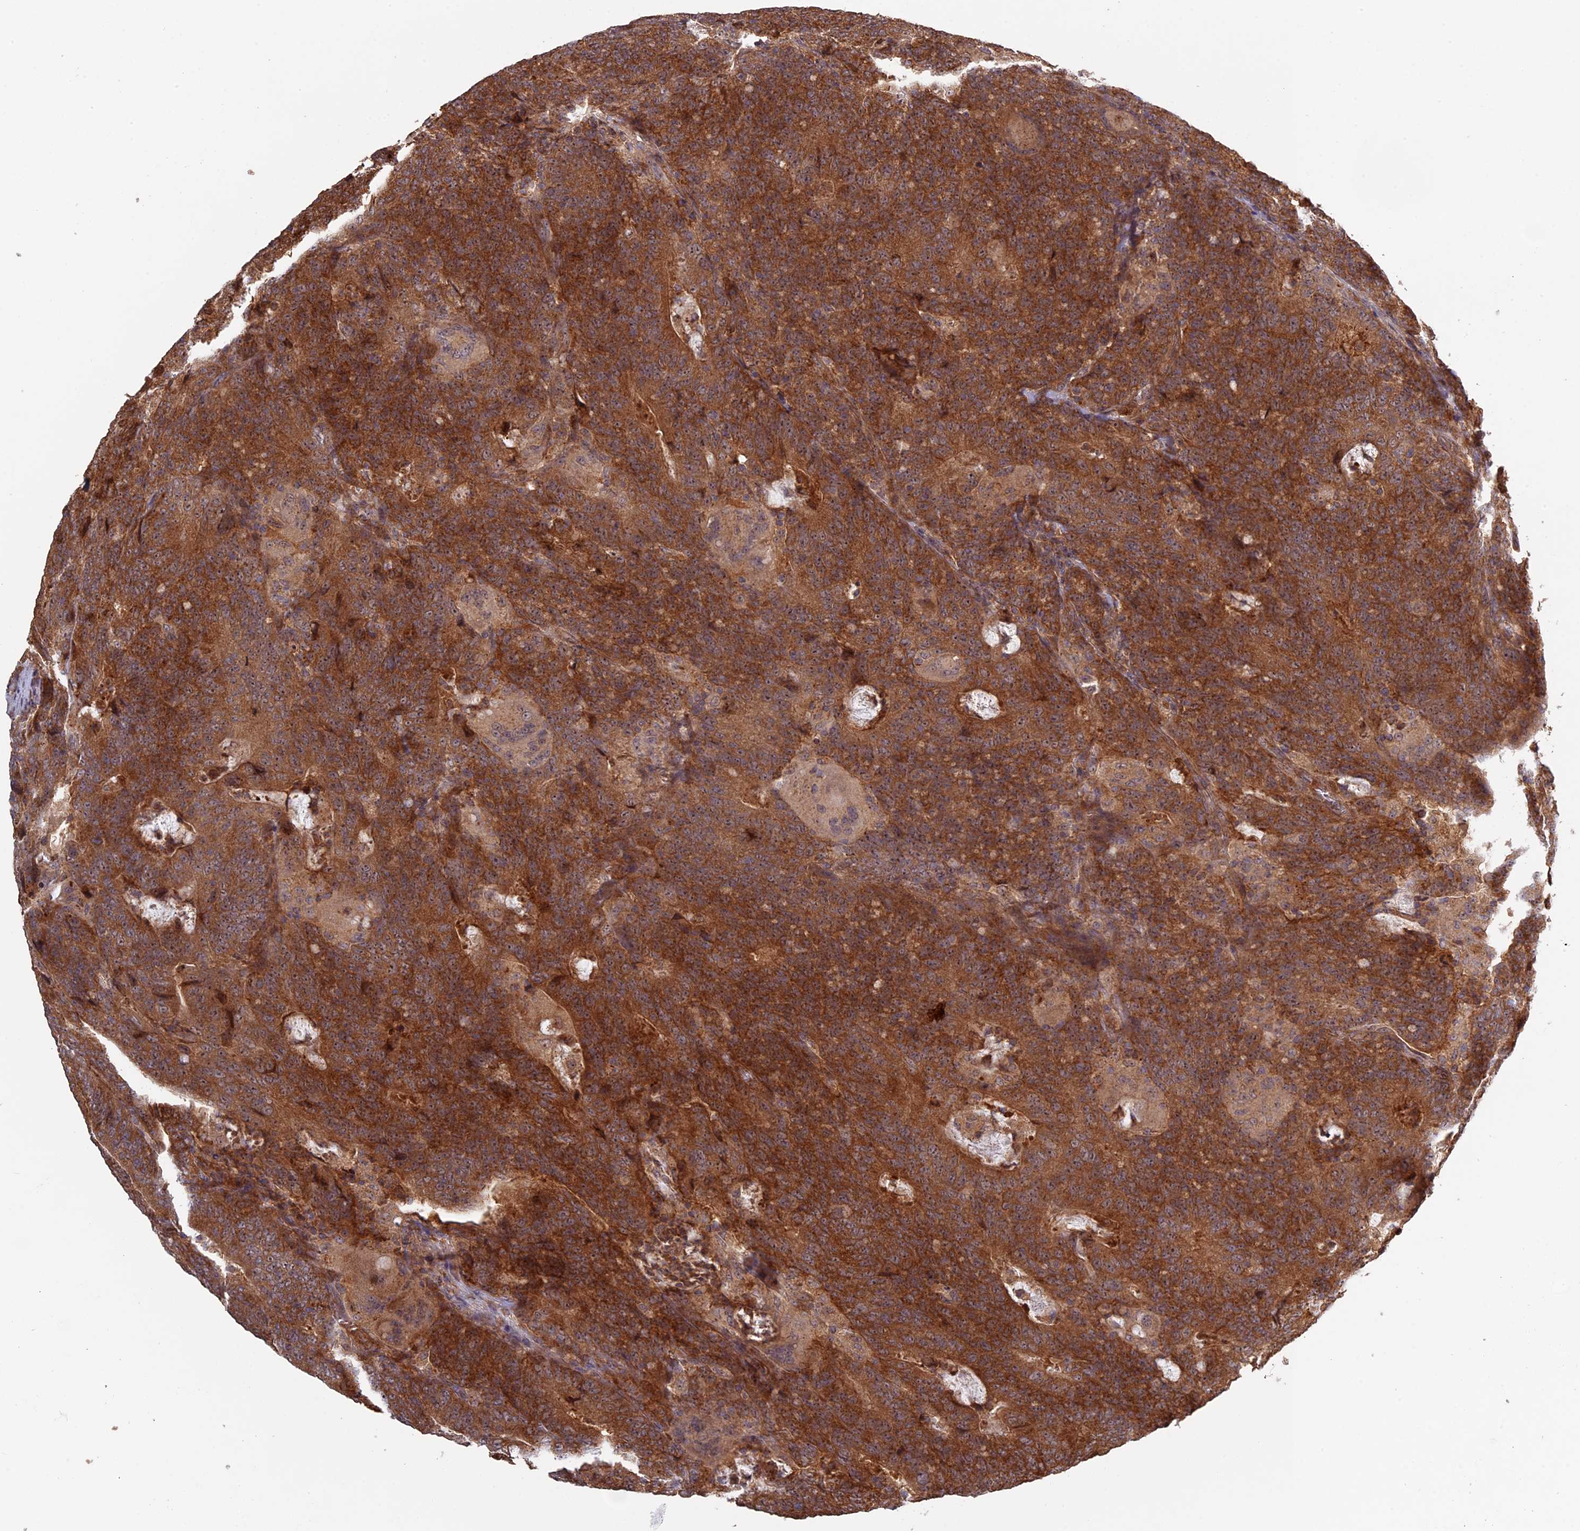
{"staining": {"intensity": "strong", "quantity": ">75%", "location": "cytoplasmic/membranous"}, "tissue": "colorectal cancer", "cell_type": "Tumor cells", "image_type": "cancer", "snomed": [{"axis": "morphology", "description": "Normal tissue, NOS"}, {"axis": "morphology", "description": "Adenocarcinoma, NOS"}, {"axis": "topography", "description": "Colon"}], "caption": "A high-resolution micrograph shows immunohistochemistry staining of colorectal cancer (adenocarcinoma), which reveals strong cytoplasmic/membranous staining in about >75% of tumor cells.", "gene": "FERMT1", "patient": {"sex": "female", "age": 75}}